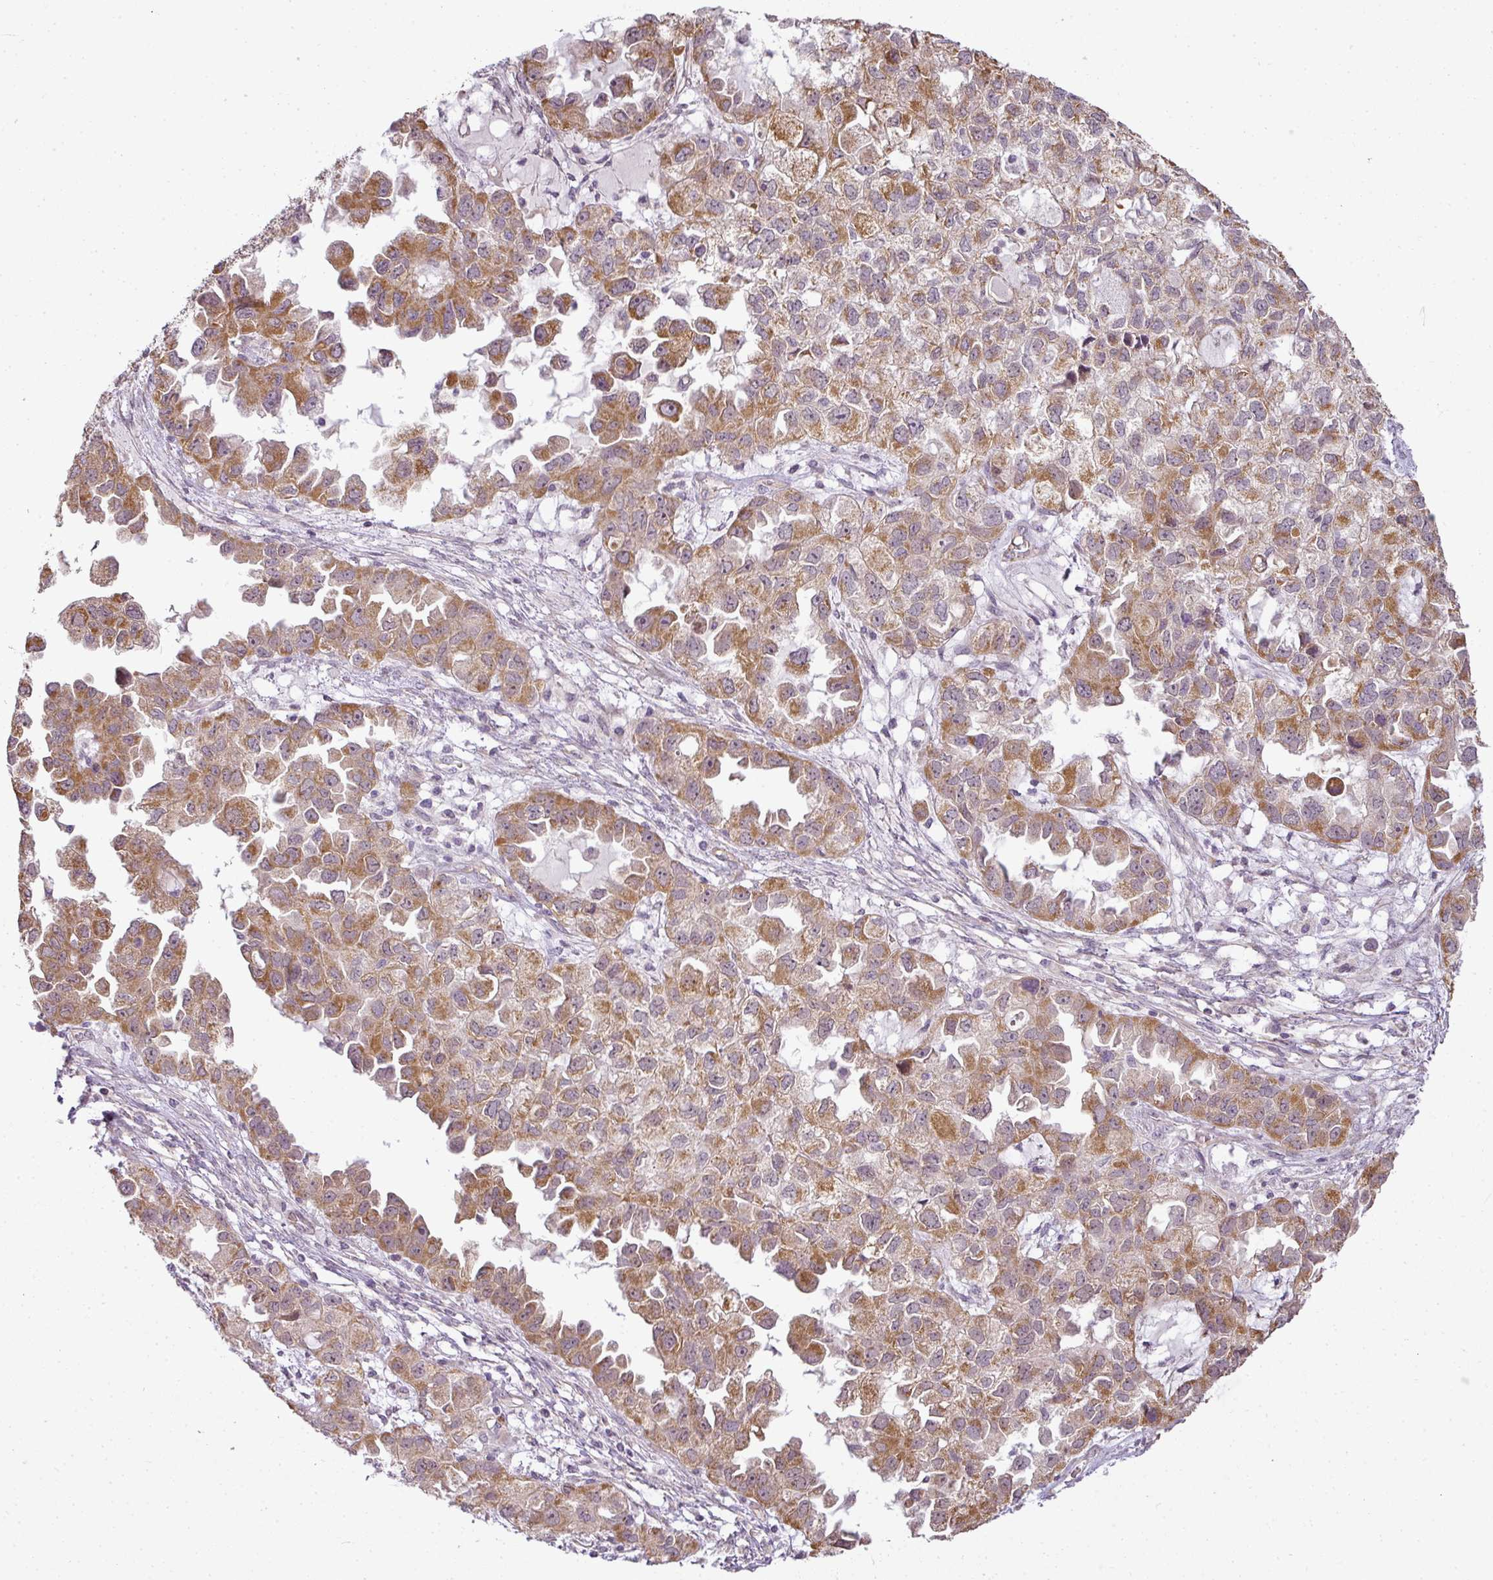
{"staining": {"intensity": "moderate", "quantity": ">75%", "location": "cytoplasmic/membranous"}, "tissue": "ovarian cancer", "cell_type": "Tumor cells", "image_type": "cancer", "snomed": [{"axis": "morphology", "description": "Cystadenocarcinoma, serous, NOS"}, {"axis": "topography", "description": "Ovary"}], "caption": "Immunohistochemical staining of serous cystadenocarcinoma (ovarian) displays medium levels of moderate cytoplasmic/membranous protein staining in approximately >75% of tumor cells.", "gene": "LY75", "patient": {"sex": "female", "age": 84}}